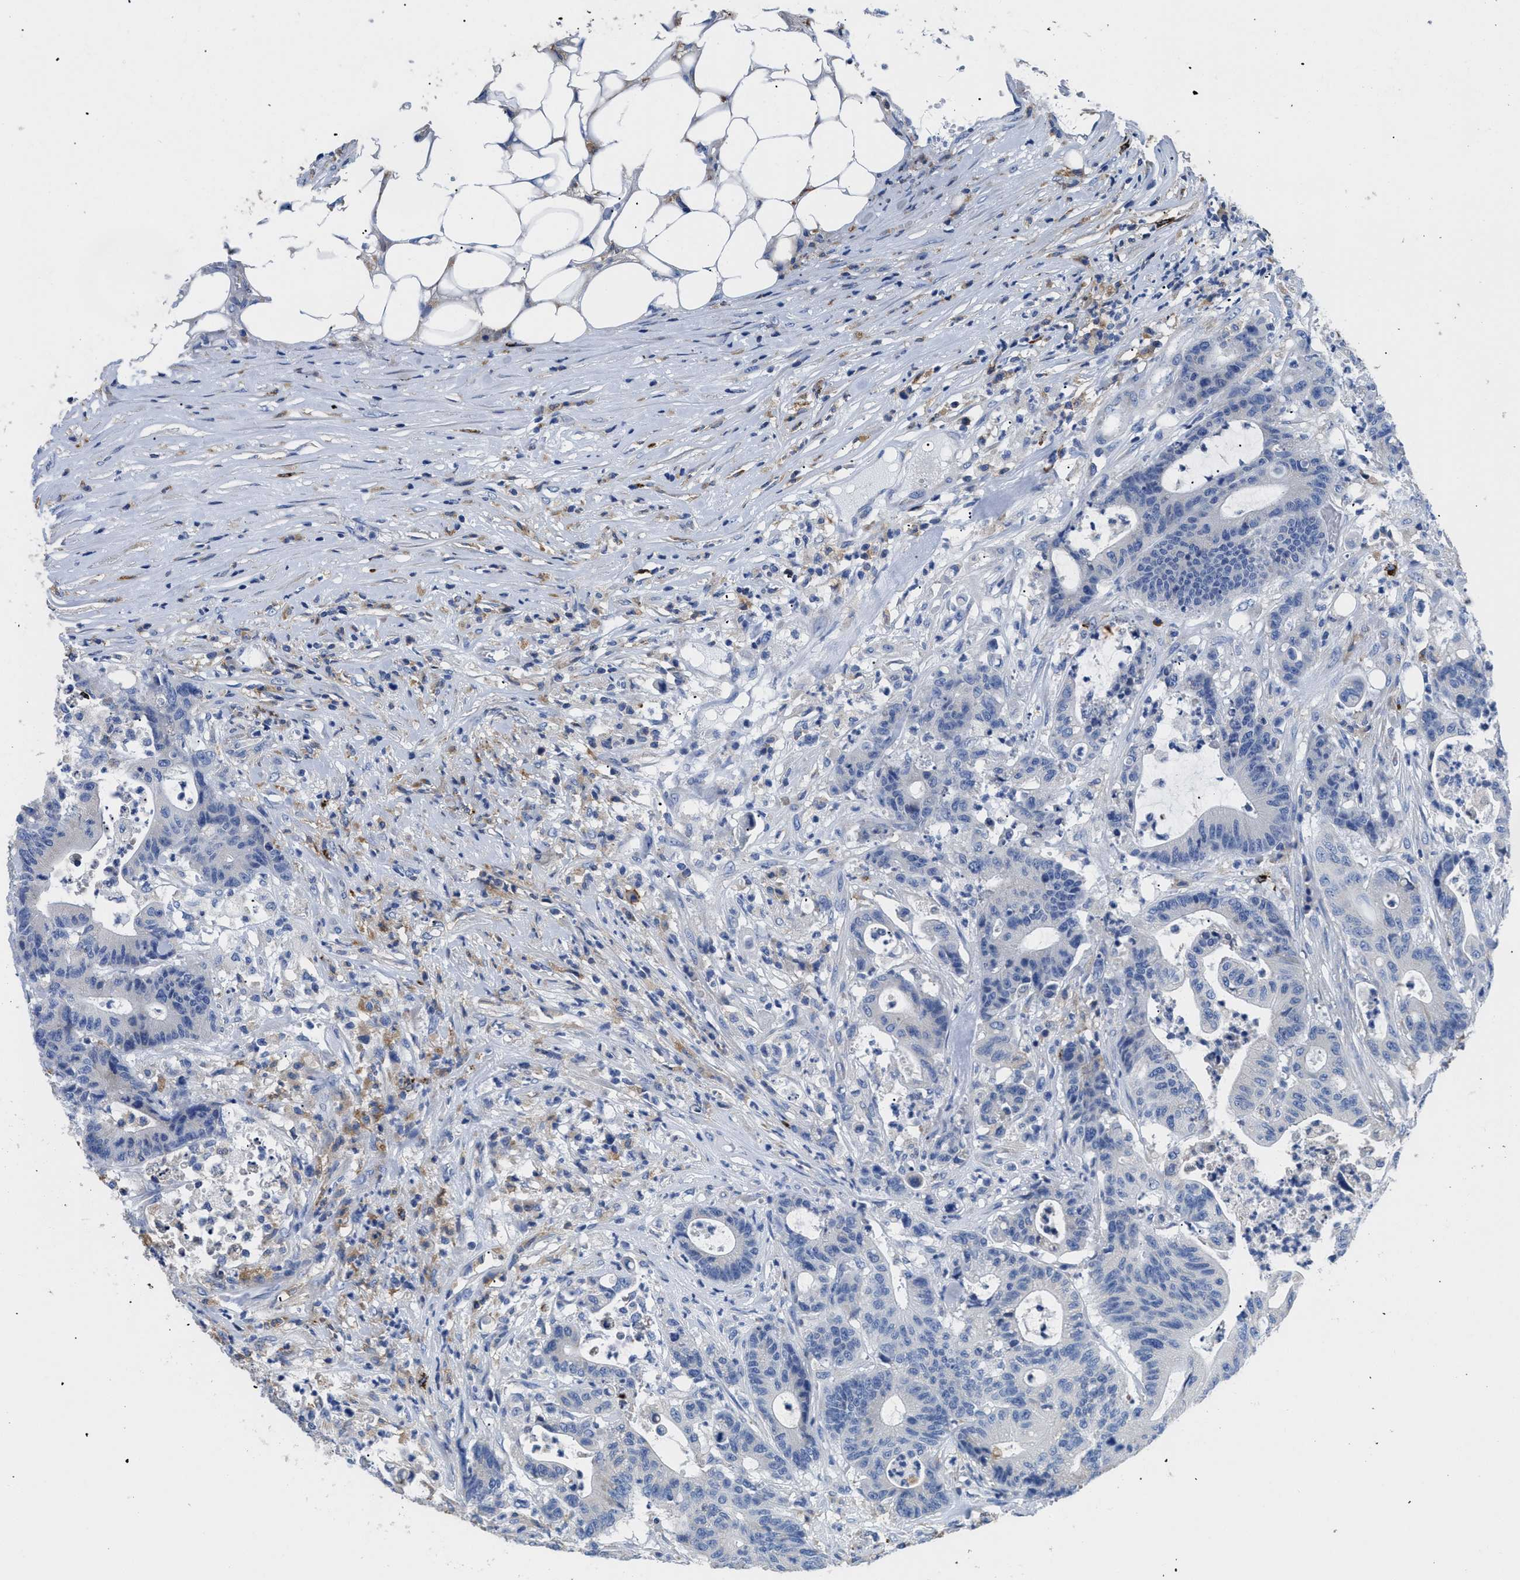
{"staining": {"intensity": "negative", "quantity": "none", "location": "none"}, "tissue": "colorectal cancer", "cell_type": "Tumor cells", "image_type": "cancer", "snomed": [{"axis": "morphology", "description": "Adenocarcinoma, NOS"}, {"axis": "topography", "description": "Colon"}], "caption": "The IHC photomicrograph has no significant staining in tumor cells of colorectal cancer tissue.", "gene": "HLA-DPA1", "patient": {"sex": "female", "age": 84}}